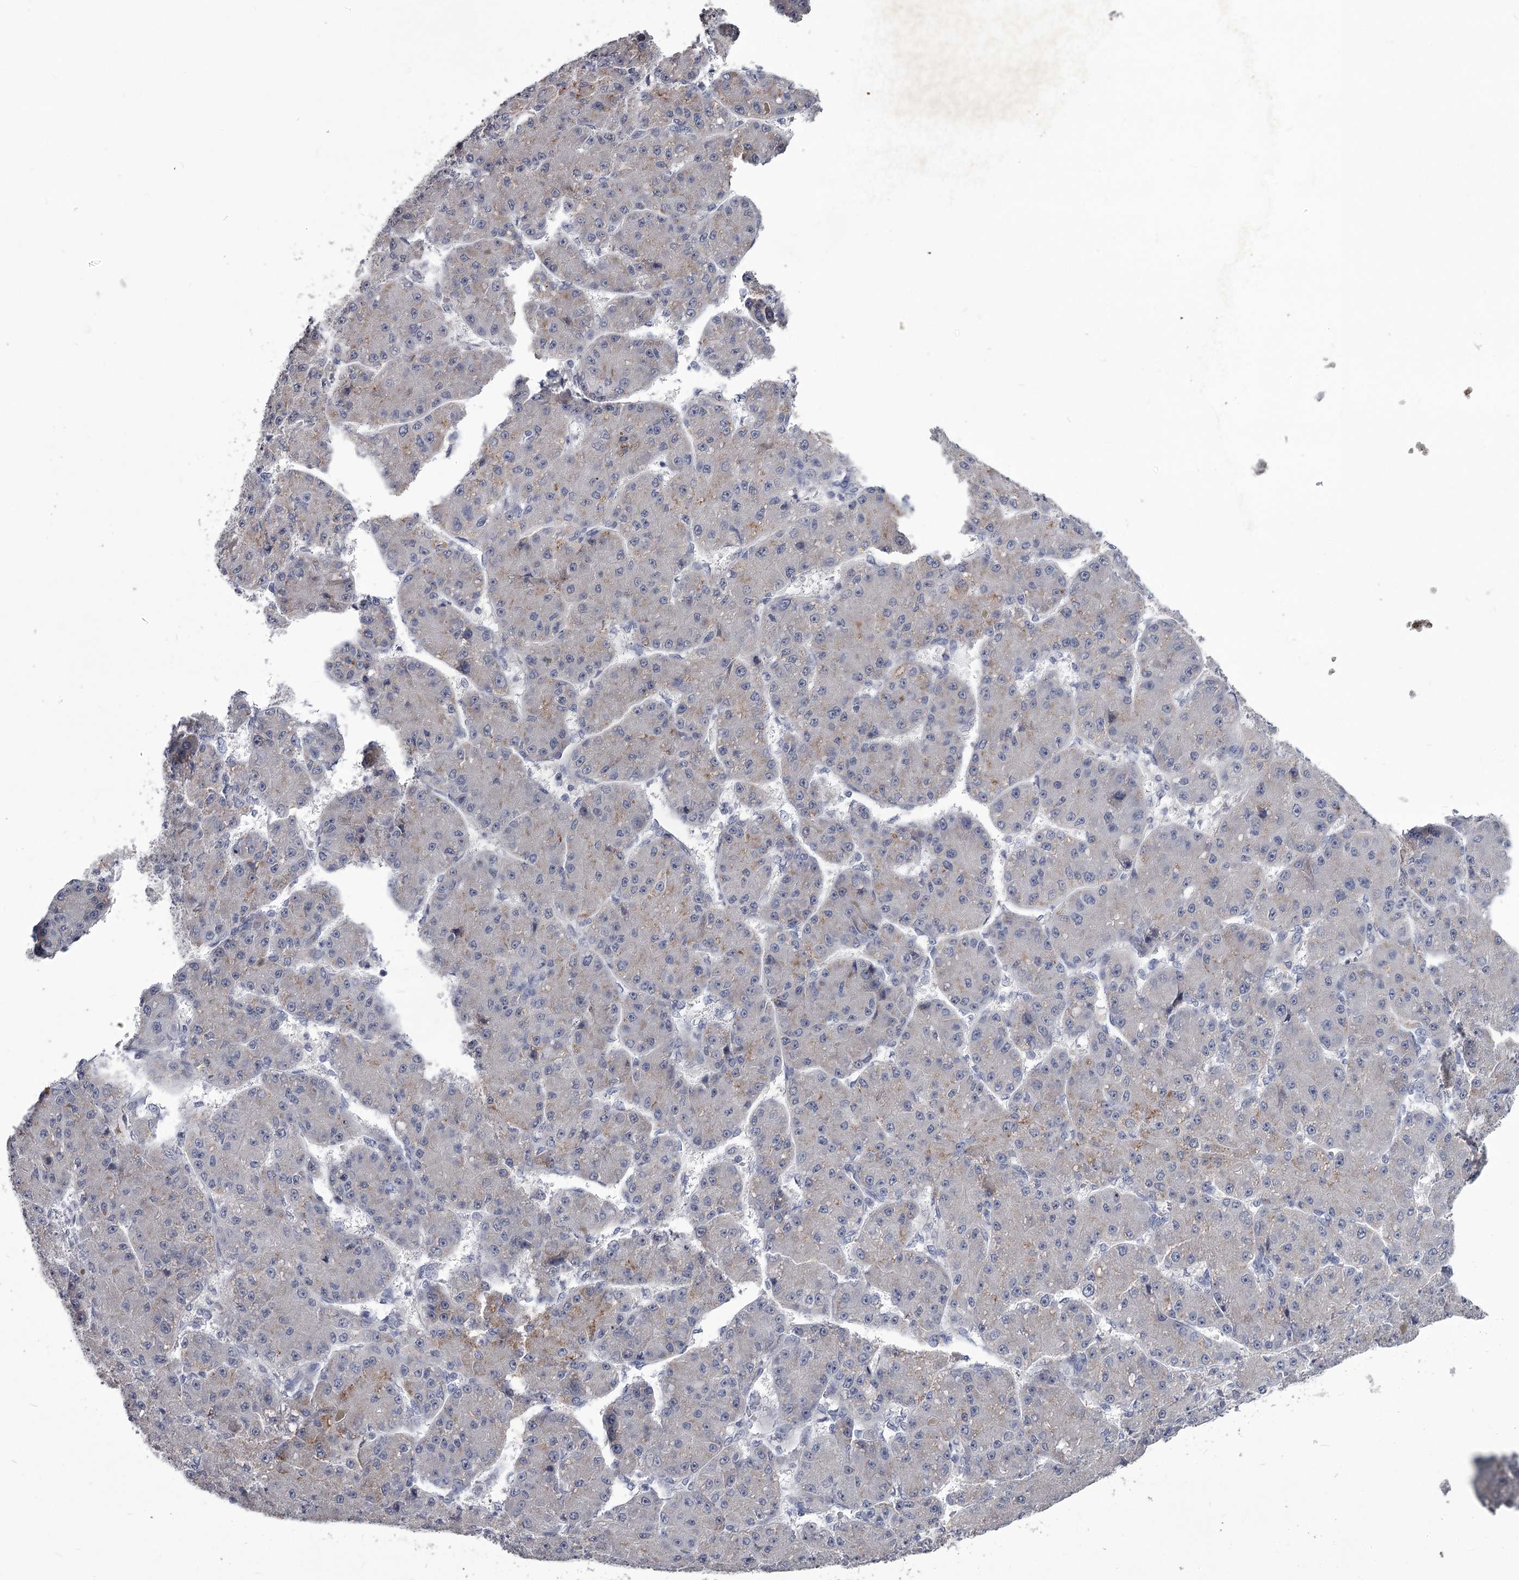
{"staining": {"intensity": "negative", "quantity": "none", "location": "none"}, "tissue": "liver cancer", "cell_type": "Tumor cells", "image_type": "cancer", "snomed": [{"axis": "morphology", "description": "Carcinoma, Hepatocellular, NOS"}, {"axis": "topography", "description": "Liver"}], "caption": "Human liver cancer stained for a protein using immunohistochemistry (IHC) reveals no positivity in tumor cells.", "gene": "DAO", "patient": {"sex": "male", "age": 67}}